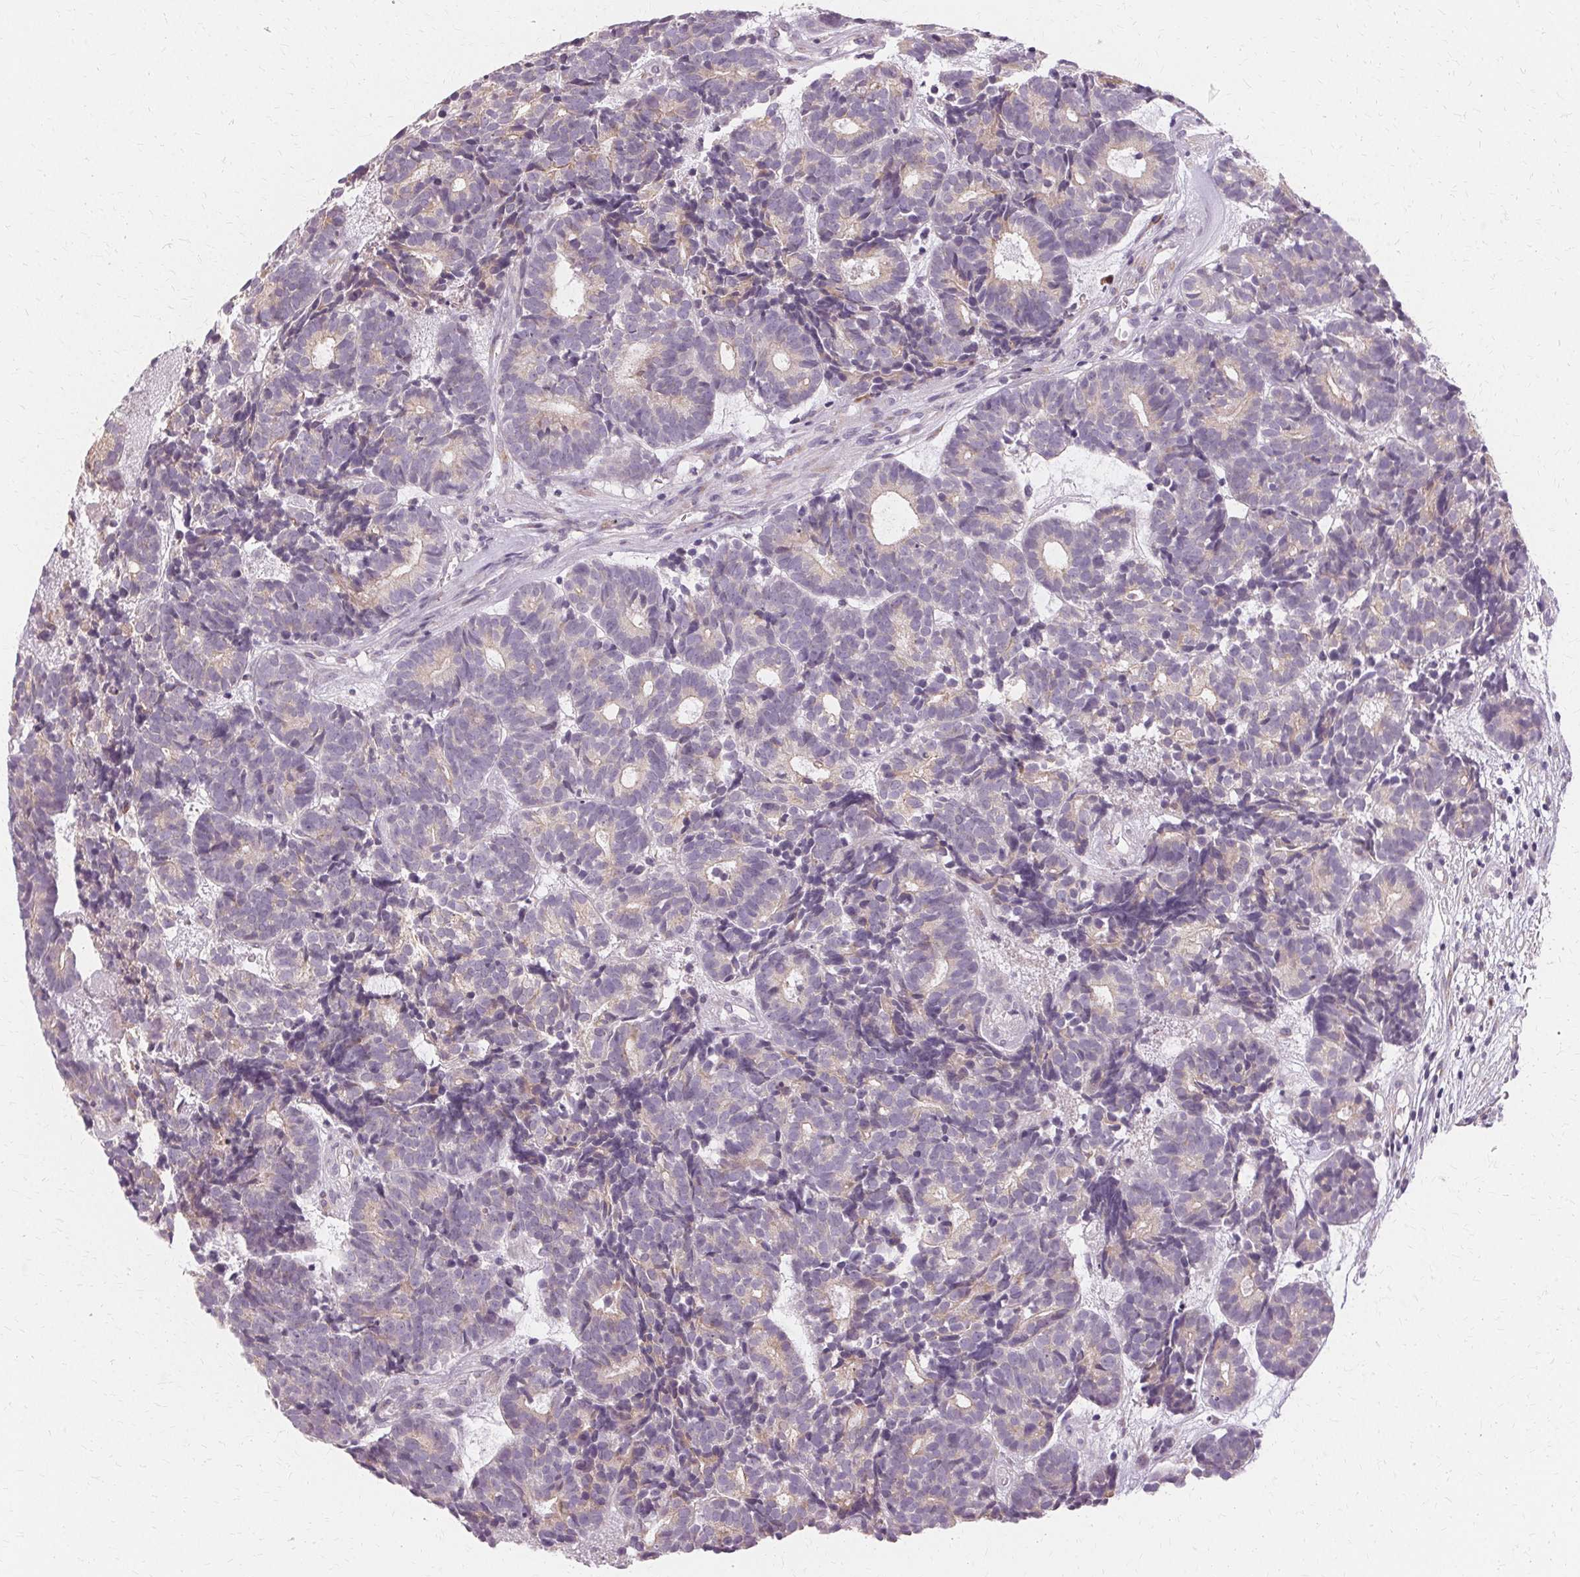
{"staining": {"intensity": "negative", "quantity": "none", "location": "none"}, "tissue": "head and neck cancer", "cell_type": "Tumor cells", "image_type": "cancer", "snomed": [{"axis": "morphology", "description": "Adenocarcinoma, NOS"}, {"axis": "topography", "description": "Head-Neck"}], "caption": "A histopathology image of human head and neck cancer (adenocarcinoma) is negative for staining in tumor cells.", "gene": "FCRL3", "patient": {"sex": "female", "age": 81}}